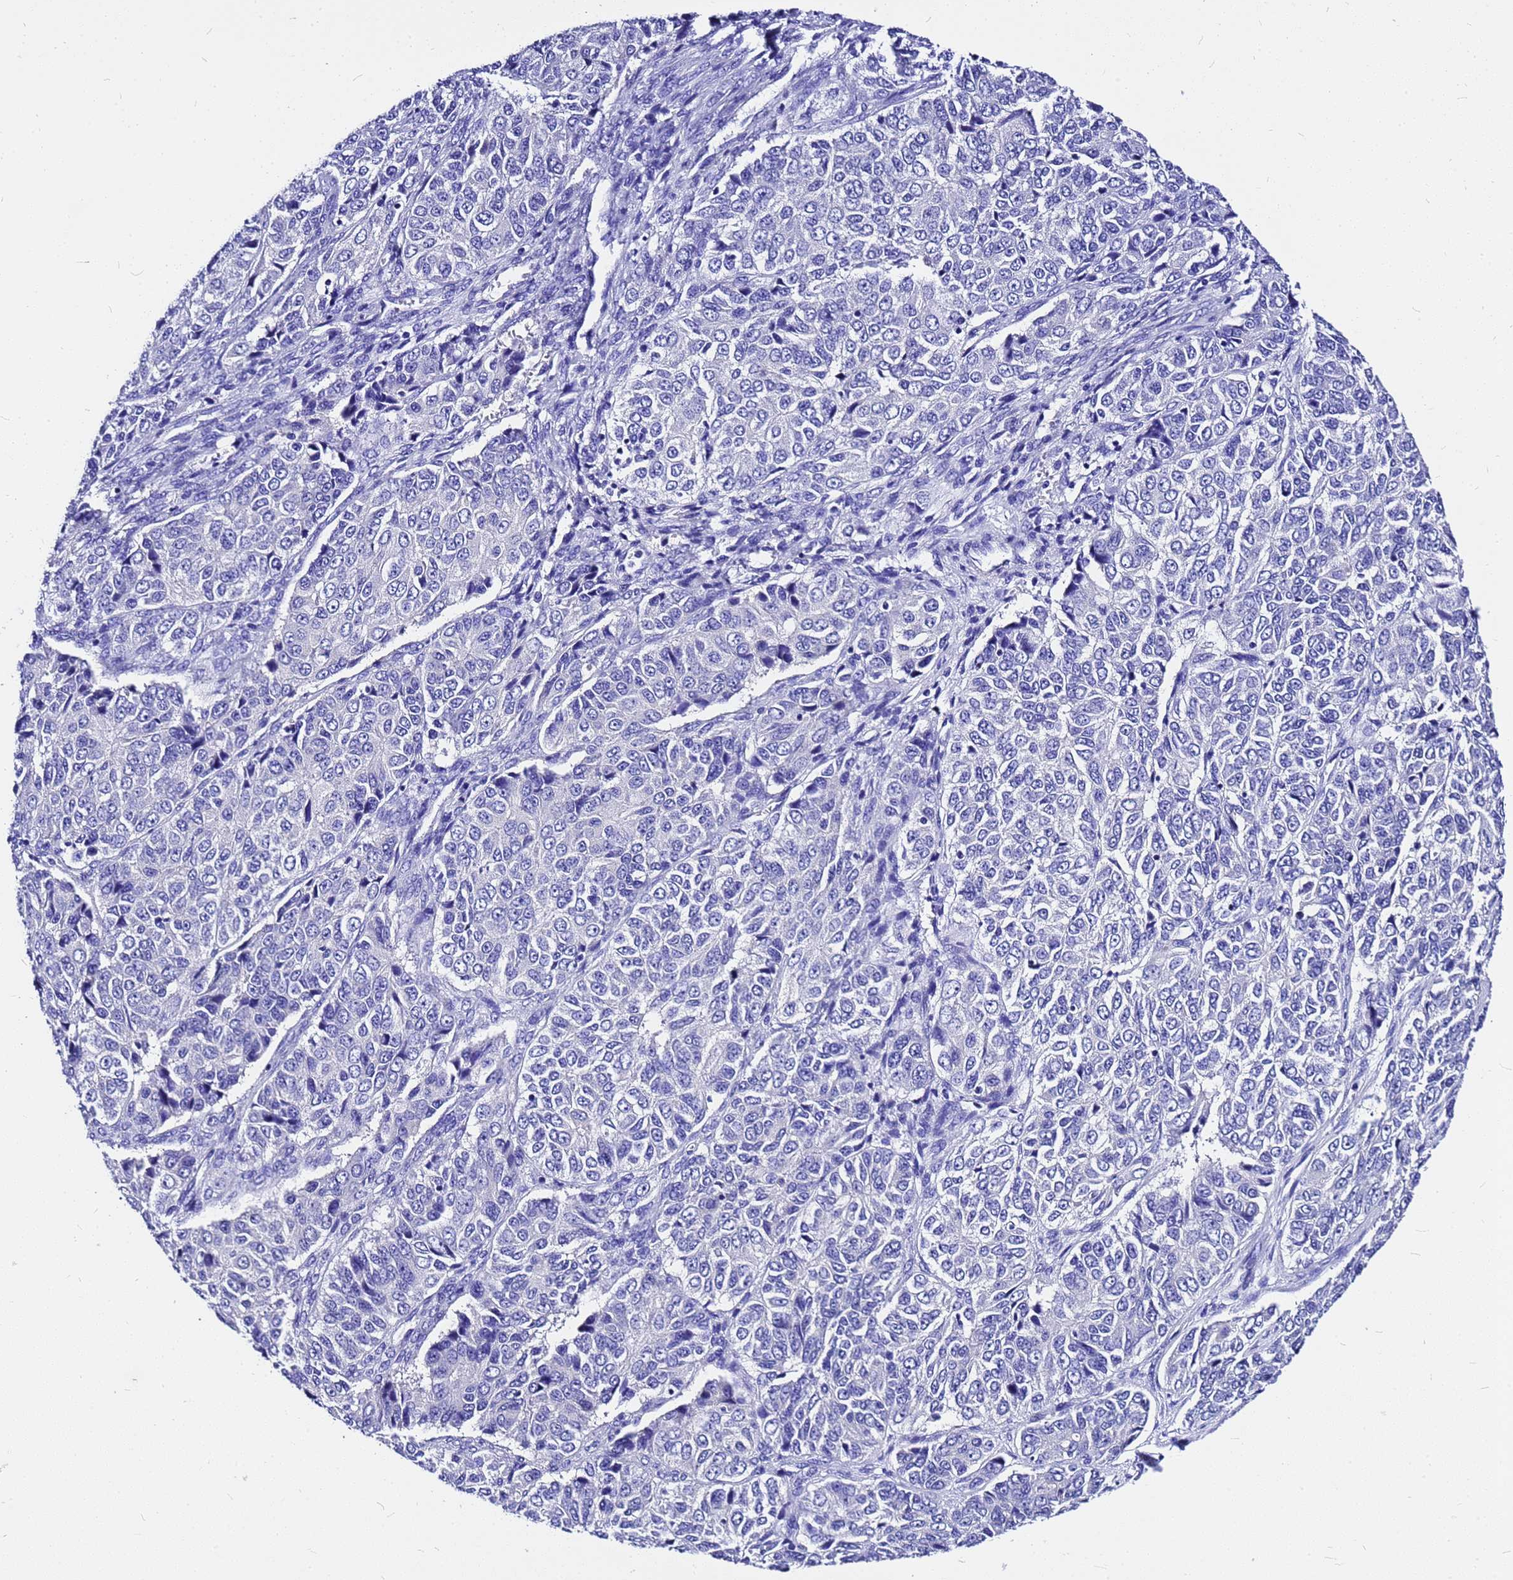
{"staining": {"intensity": "negative", "quantity": "none", "location": "none"}, "tissue": "ovarian cancer", "cell_type": "Tumor cells", "image_type": "cancer", "snomed": [{"axis": "morphology", "description": "Carcinoma, endometroid"}, {"axis": "topography", "description": "Ovary"}], "caption": "This is an immunohistochemistry photomicrograph of human endometroid carcinoma (ovarian). There is no staining in tumor cells.", "gene": "HERC4", "patient": {"sex": "female", "age": 51}}